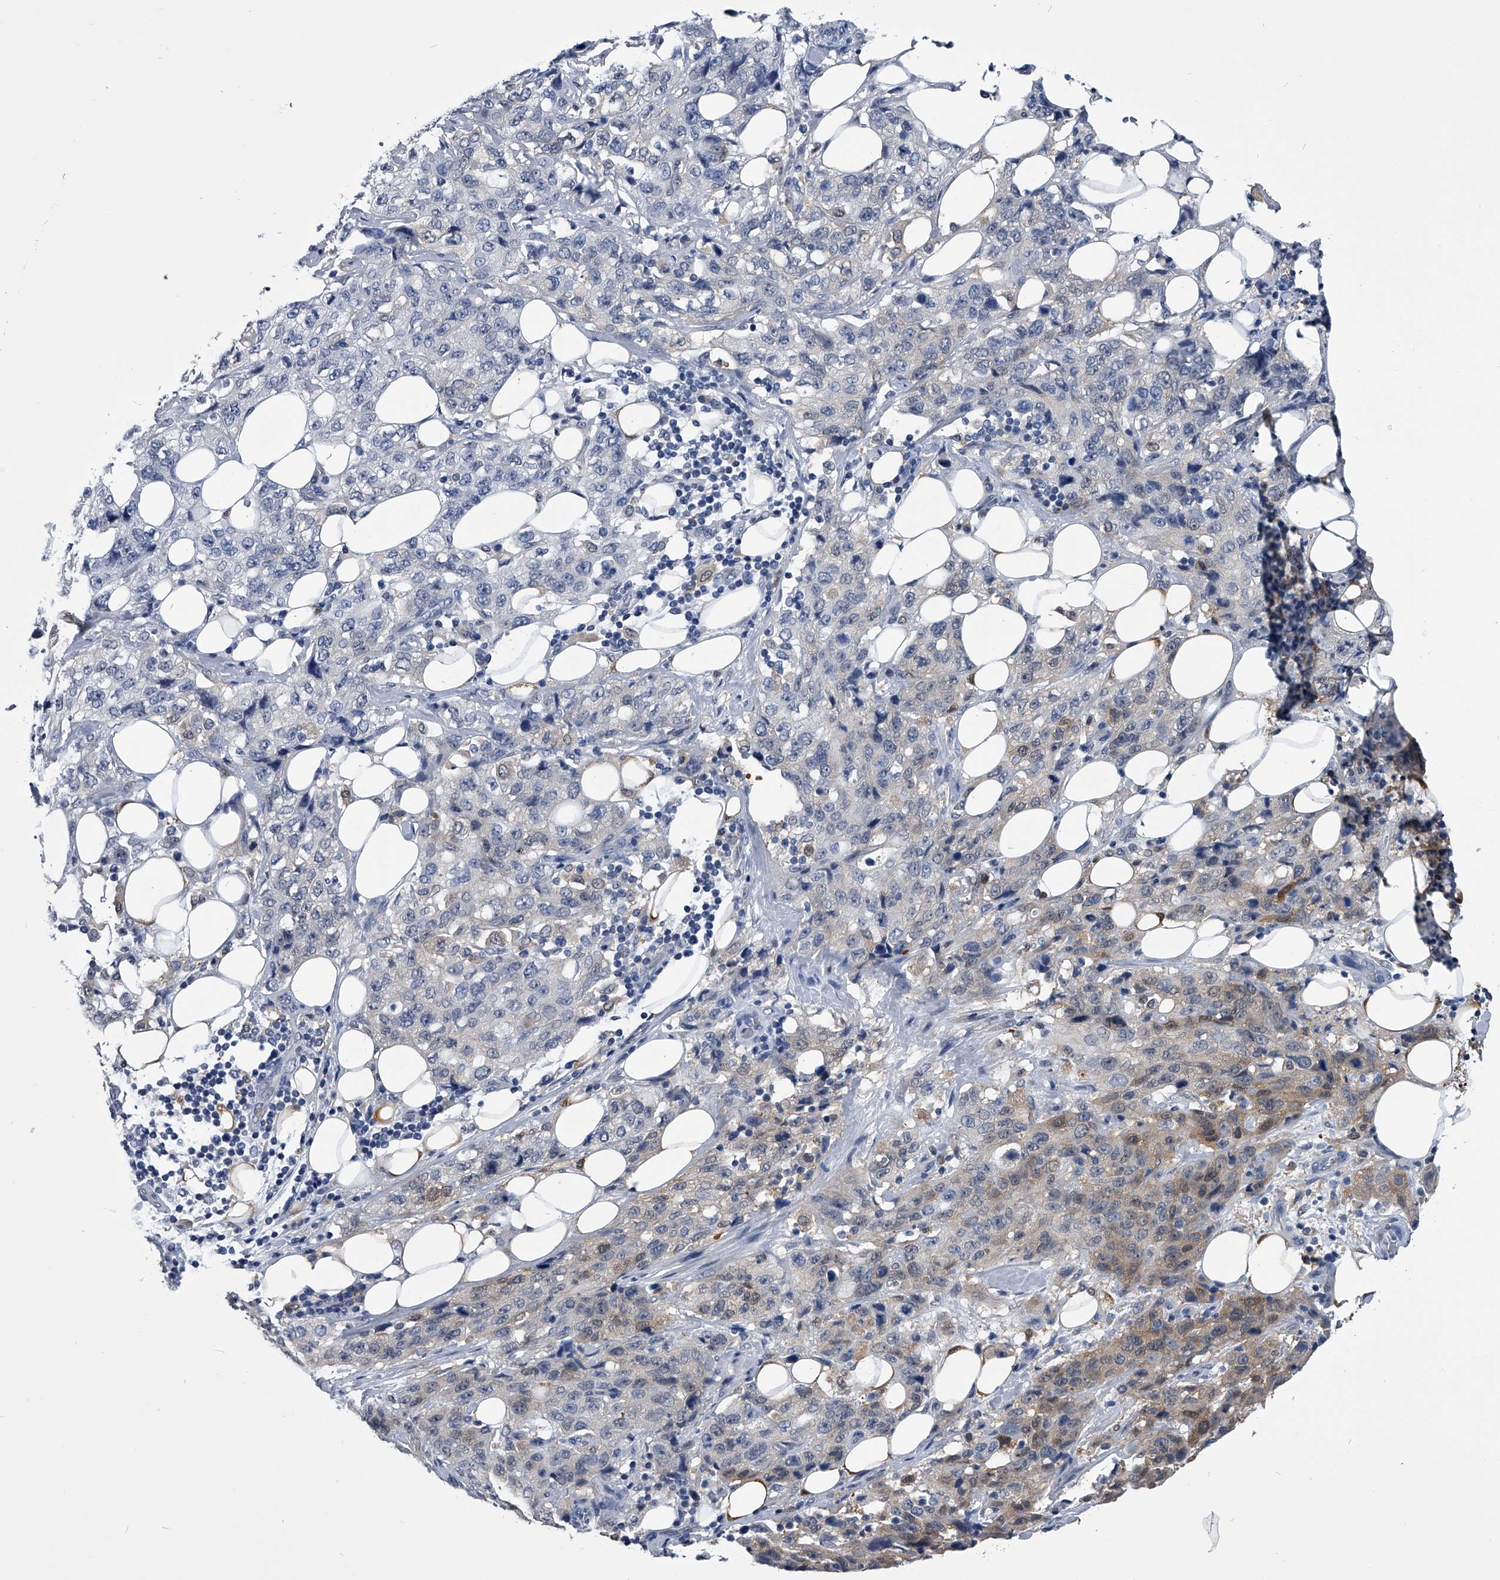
{"staining": {"intensity": "weak", "quantity": "25%-75%", "location": "cytoplasmic/membranous"}, "tissue": "stomach cancer", "cell_type": "Tumor cells", "image_type": "cancer", "snomed": [{"axis": "morphology", "description": "Adenocarcinoma, NOS"}, {"axis": "topography", "description": "Stomach"}], "caption": "Immunohistochemistry (IHC) of human stomach adenocarcinoma shows low levels of weak cytoplasmic/membranous positivity in about 25%-75% of tumor cells. (DAB IHC, brown staining for protein, blue staining for nuclei).", "gene": "PDXK", "patient": {"sex": "male", "age": 48}}